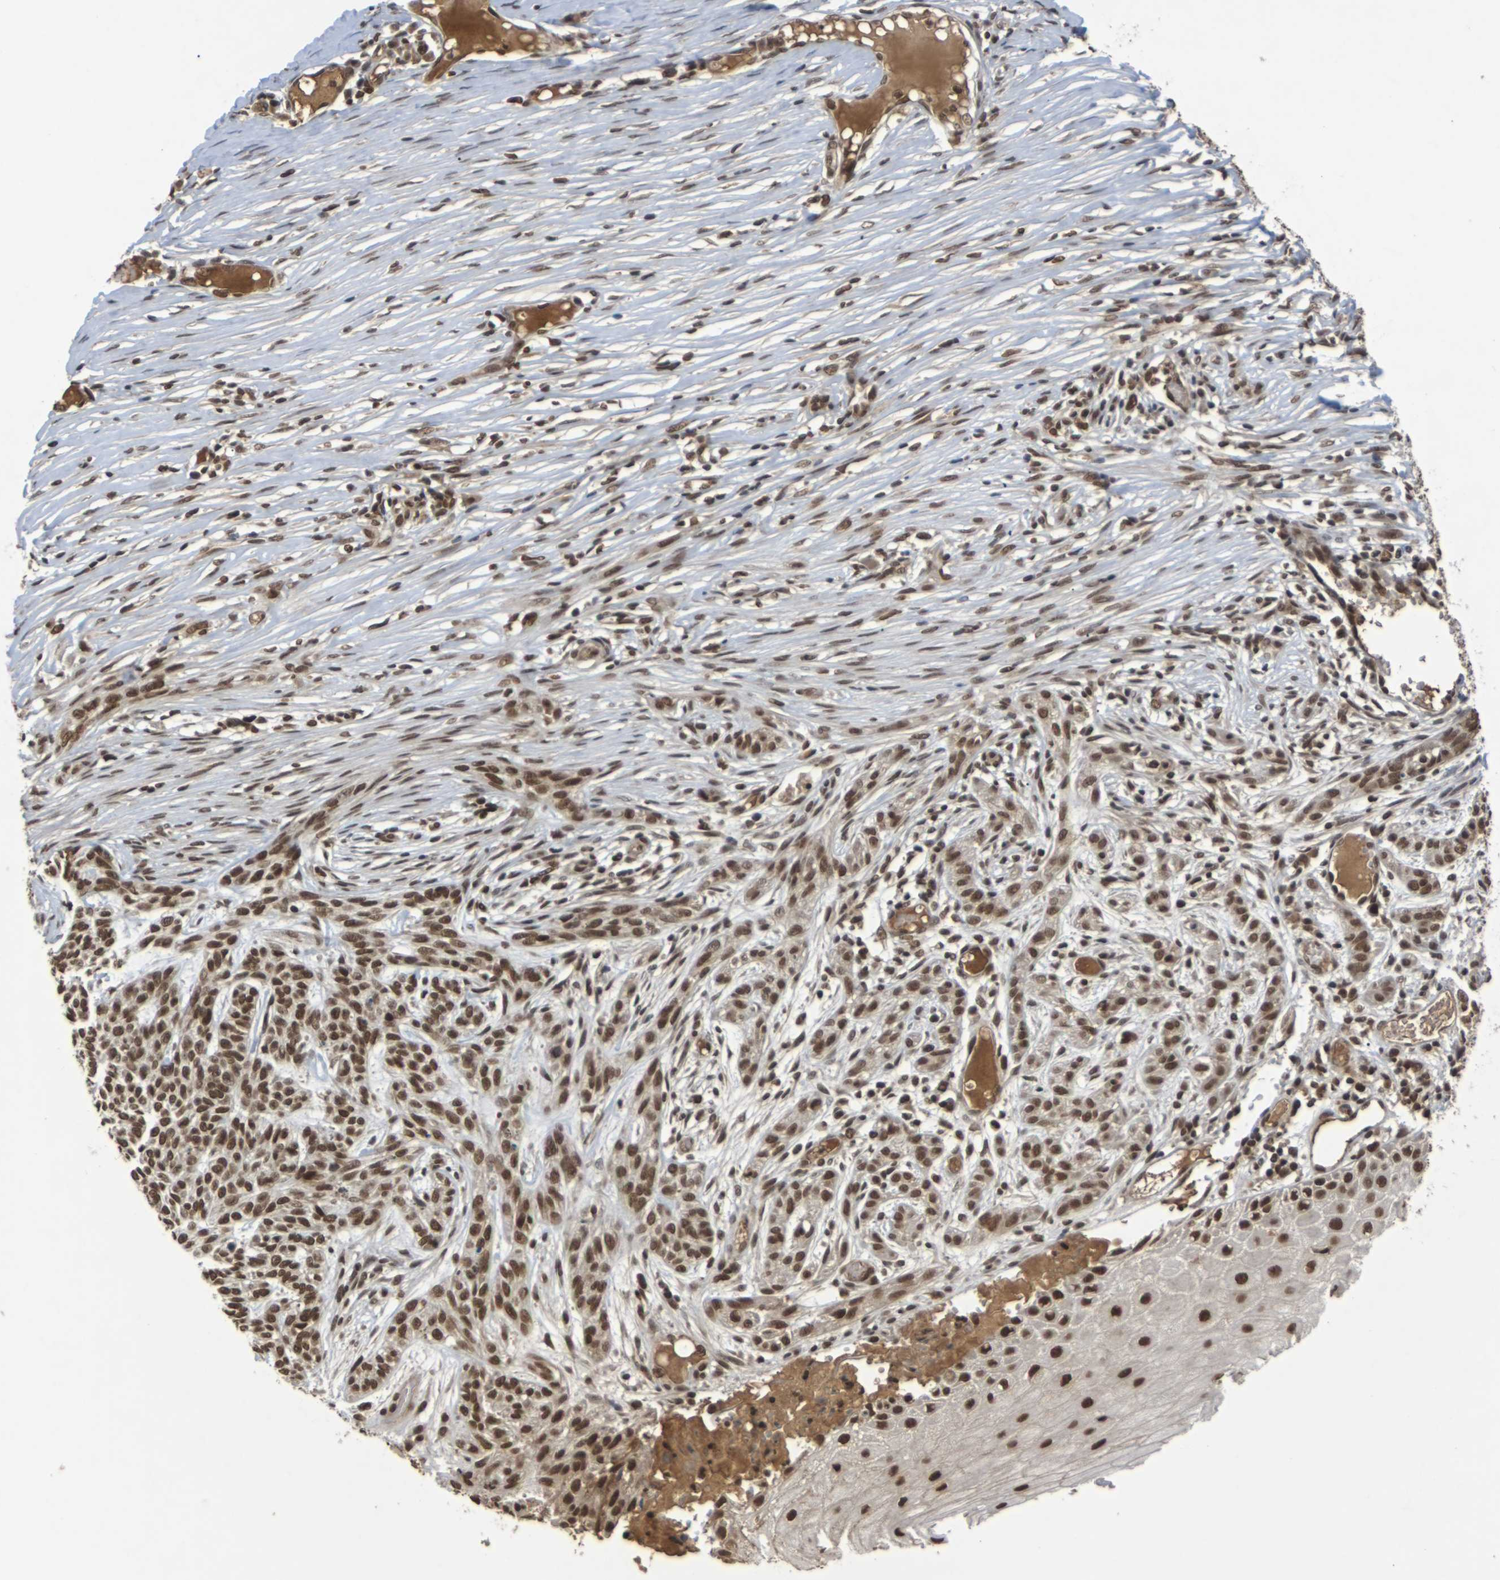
{"staining": {"intensity": "strong", "quantity": ">75%", "location": "cytoplasmic/membranous,nuclear"}, "tissue": "skin cancer", "cell_type": "Tumor cells", "image_type": "cancer", "snomed": [{"axis": "morphology", "description": "Basal cell carcinoma"}, {"axis": "topography", "description": "Skin"}], "caption": "DAB immunohistochemical staining of human skin cancer shows strong cytoplasmic/membranous and nuclear protein positivity in approximately >75% of tumor cells. (Brightfield microscopy of DAB IHC at high magnification).", "gene": "NELFA", "patient": {"sex": "female", "age": 59}}